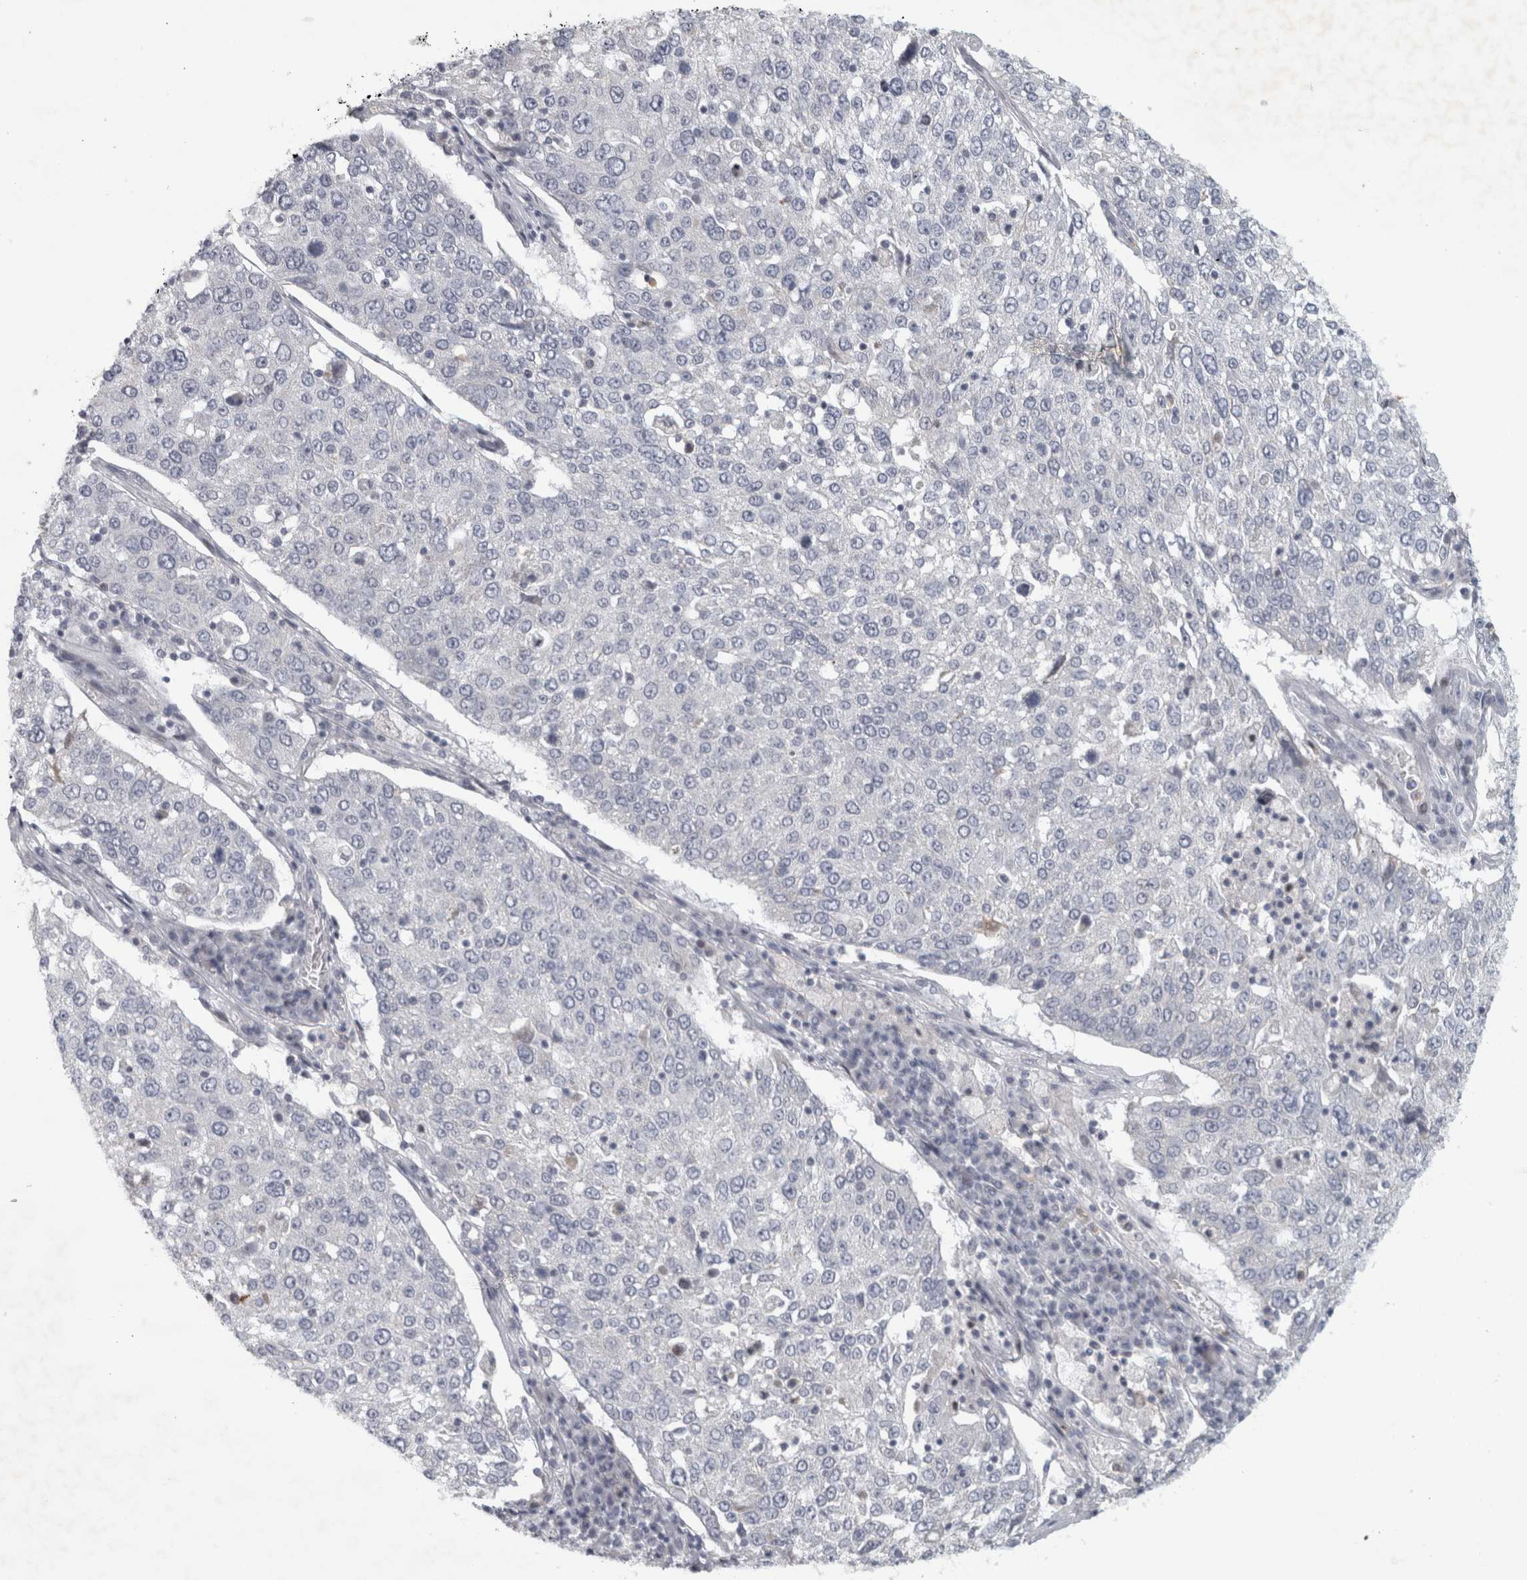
{"staining": {"intensity": "negative", "quantity": "none", "location": "none"}, "tissue": "lung cancer", "cell_type": "Tumor cells", "image_type": "cancer", "snomed": [{"axis": "morphology", "description": "Squamous cell carcinoma, NOS"}, {"axis": "topography", "description": "Lung"}], "caption": "DAB (3,3'-diaminobenzidine) immunohistochemical staining of human lung squamous cell carcinoma displays no significant staining in tumor cells. (Stains: DAB (3,3'-diaminobenzidine) IHC with hematoxylin counter stain, Microscopy: brightfield microscopy at high magnification).", "gene": "PTPRN2", "patient": {"sex": "male", "age": 65}}